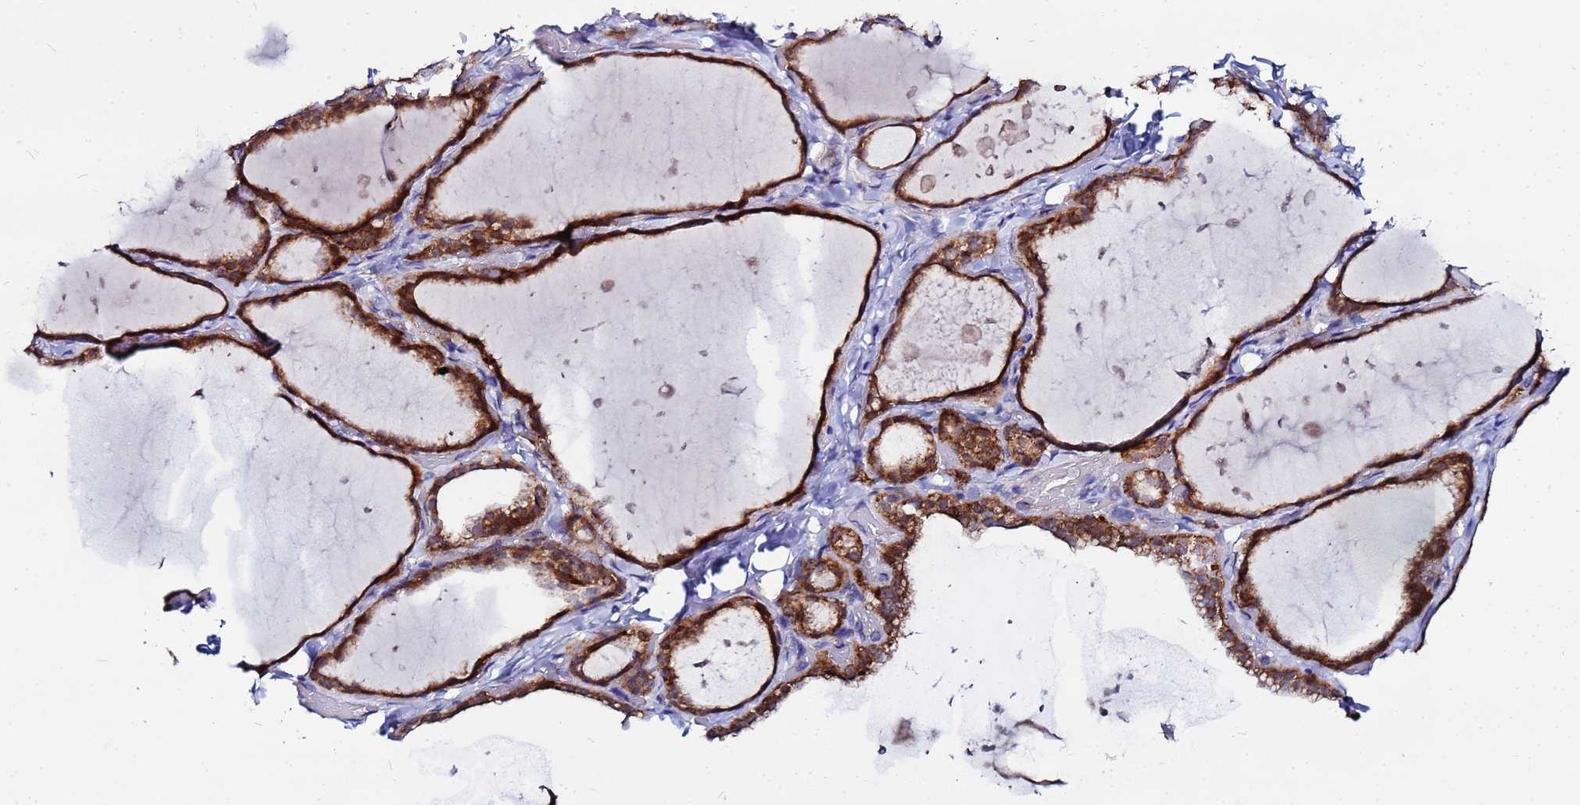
{"staining": {"intensity": "strong", "quantity": ">75%", "location": "cytoplasmic/membranous"}, "tissue": "thyroid gland", "cell_type": "Glandular cells", "image_type": "normal", "snomed": [{"axis": "morphology", "description": "Normal tissue, NOS"}, {"axis": "topography", "description": "Thyroid gland"}], "caption": "Thyroid gland stained with DAB (3,3'-diaminobenzidine) immunohistochemistry (IHC) displays high levels of strong cytoplasmic/membranous staining in approximately >75% of glandular cells. The protein is stained brown, and the nuclei are stained in blue (DAB (3,3'-diaminobenzidine) IHC with brightfield microscopy, high magnification).", "gene": "FAHD2A", "patient": {"sex": "female", "age": 44}}